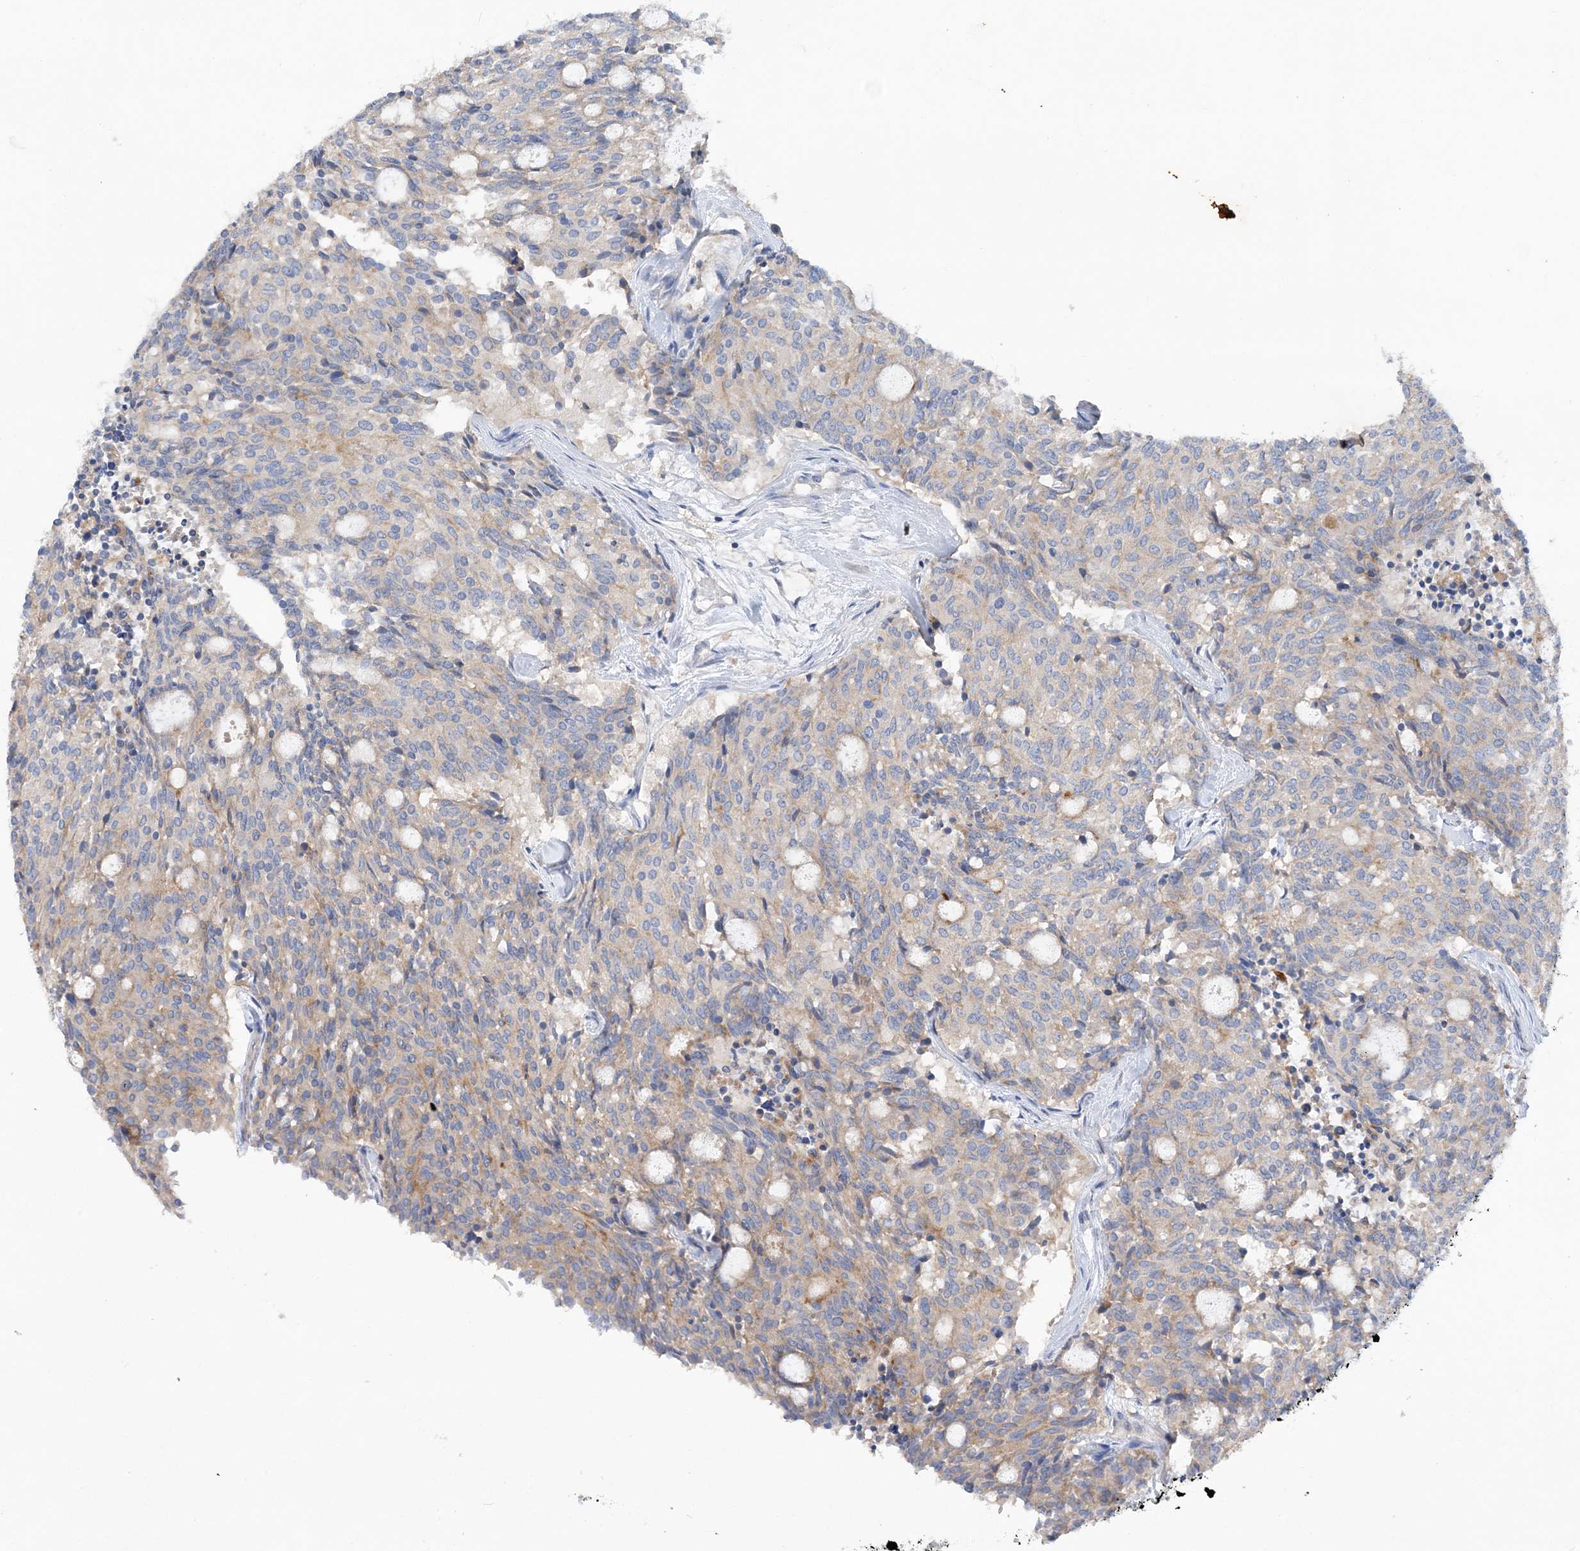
{"staining": {"intensity": "weak", "quantity": "<25%", "location": "cytoplasmic/membranous"}, "tissue": "carcinoid", "cell_type": "Tumor cells", "image_type": "cancer", "snomed": [{"axis": "morphology", "description": "Carcinoid, malignant, NOS"}, {"axis": "topography", "description": "Pancreas"}], "caption": "Micrograph shows no significant protein staining in tumor cells of carcinoid. (Stains: DAB immunohistochemistry with hematoxylin counter stain, Microscopy: brightfield microscopy at high magnification).", "gene": "GRINA", "patient": {"sex": "female", "age": 54}}